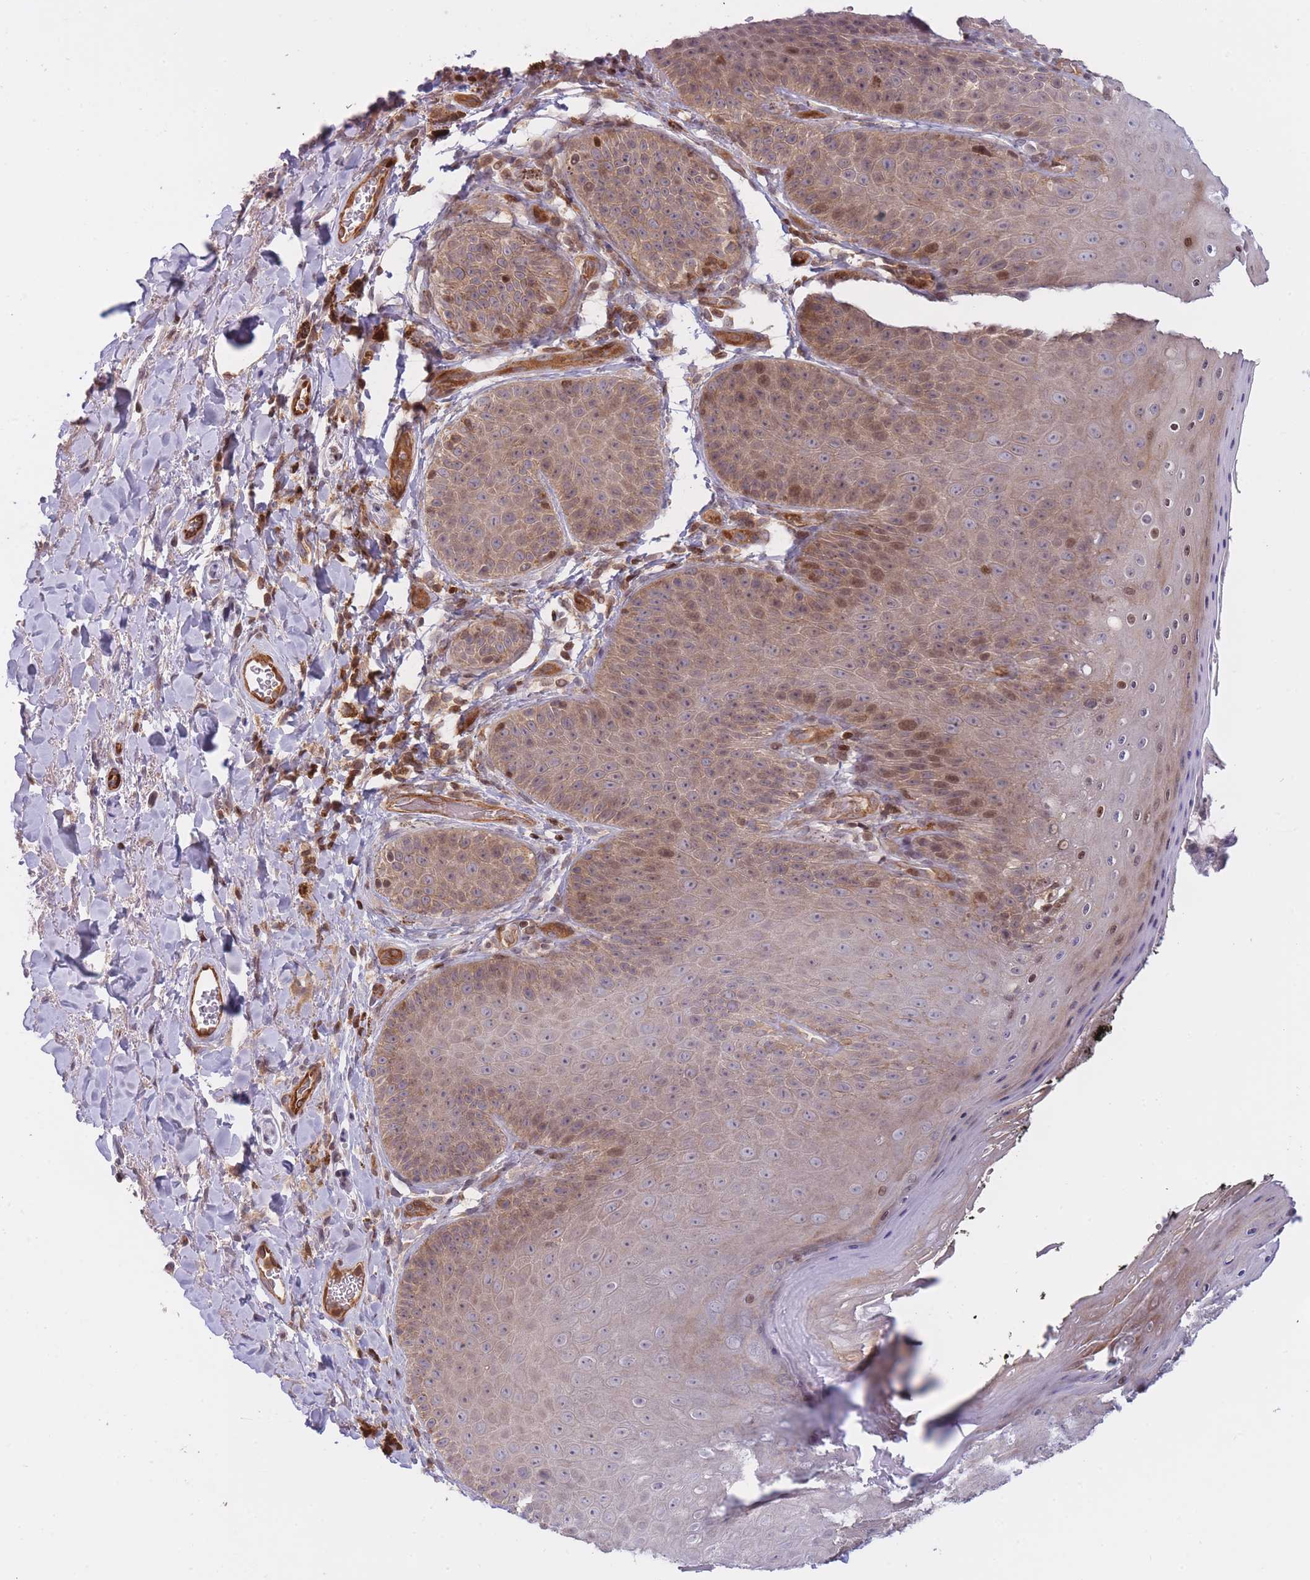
{"staining": {"intensity": "moderate", "quantity": "25%-75%", "location": "cytoplasmic/membranous,nuclear"}, "tissue": "skin", "cell_type": "Epidermal cells", "image_type": "normal", "snomed": [{"axis": "morphology", "description": "Normal tissue, NOS"}, {"axis": "topography", "description": "Anal"}, {"axis": "topography", "description": "Peripheral nerve tissue"}], "caption": "A brown stain highlights moderate cytoplasmic/membranous,nuclear positivity of a protein in epidermal cells of benign human skin. The protein is stained brown, and the nuclei are stained in blue (DAB (3,3'-diaminobenzidine) IHC with brightfield microscopy, high magnification).", "gene": "SLC35F5", "patient": {"sex": "male", "age": 53}}